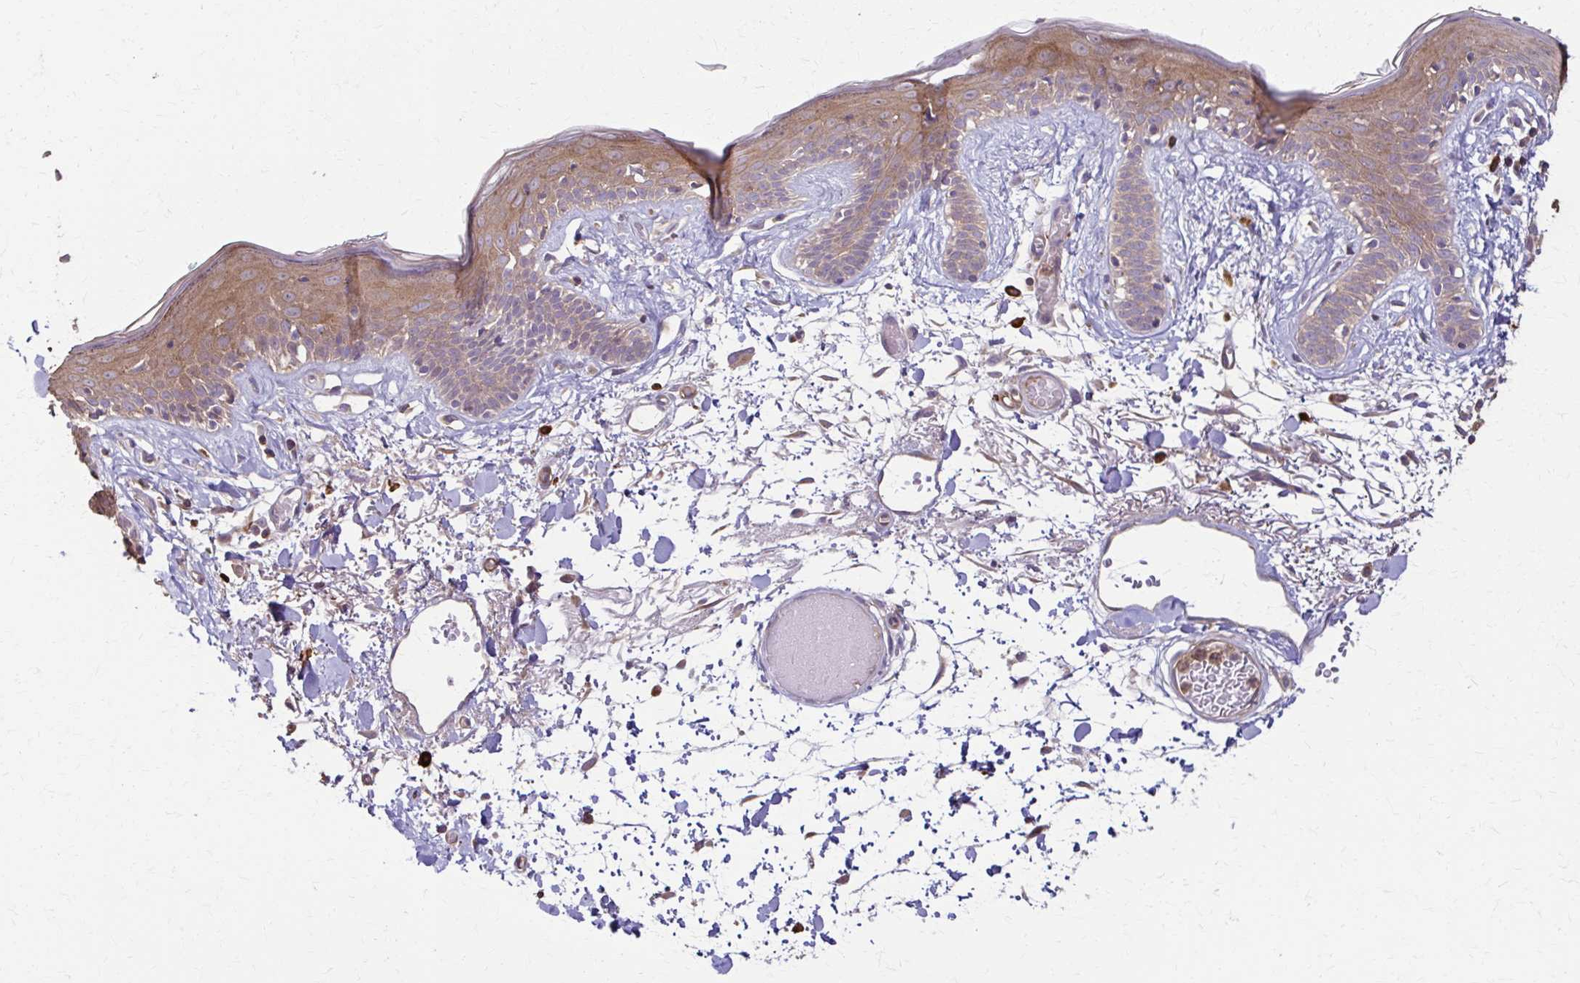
{"staining": {"intensity": "weak", "quantity": ">75%", "location": "cytoplasmic/membranous"}, "tissue": "skin", "cell_type": "Fibroblasts", "image_type": "normal", "snomed": [{"axis": "morphology", "description": "Normal tissue, NOS"}, {"axis": "topography", "description": "Skin"}], "caption": "Skin stained with a brown dye reveals weak cytoplasmic/membranous positive staining in about >75% of fibroblasts.", "gene": "DSP", "patient": {"sex": "male", "age": 79}}